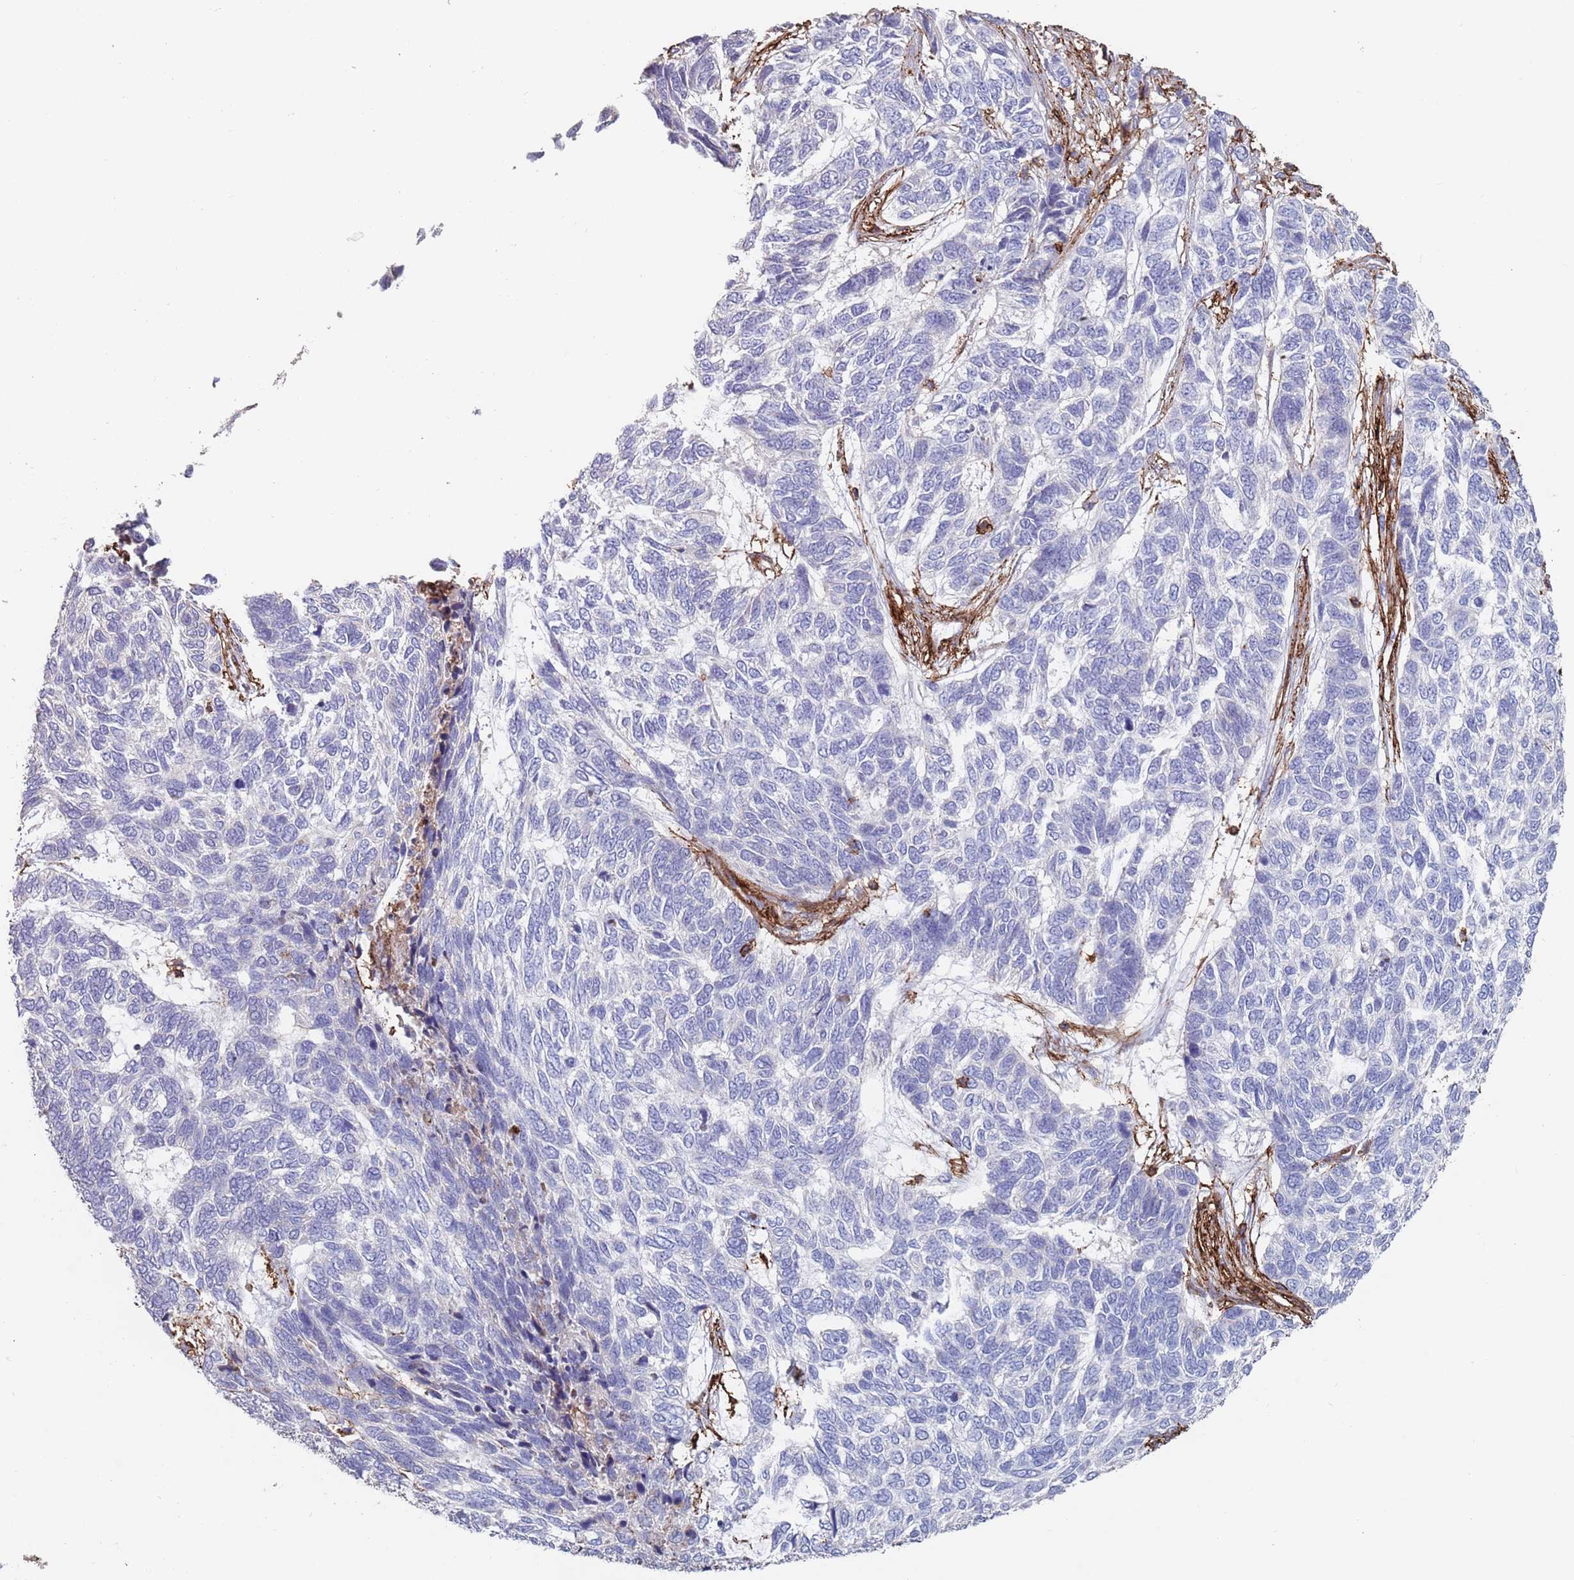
{"staining": {"intensity": "negative", "quantity": "none", "location": "none"}, "tissue": "skin cancer", "cell_type": "Tumor cells", "image_type": "cancer", "snomed": [{"axis": "morphology", "description": "Basal cell carcinoma"}, {"axis": "topography", "description": "Skin"}], "caption": "Skin basal cell carcinoma was stained to show a protein in brown. There is no significant staining in tumor cells.", "gene": "RNF144A", "patient": {"sex": "female", "age": 65}}